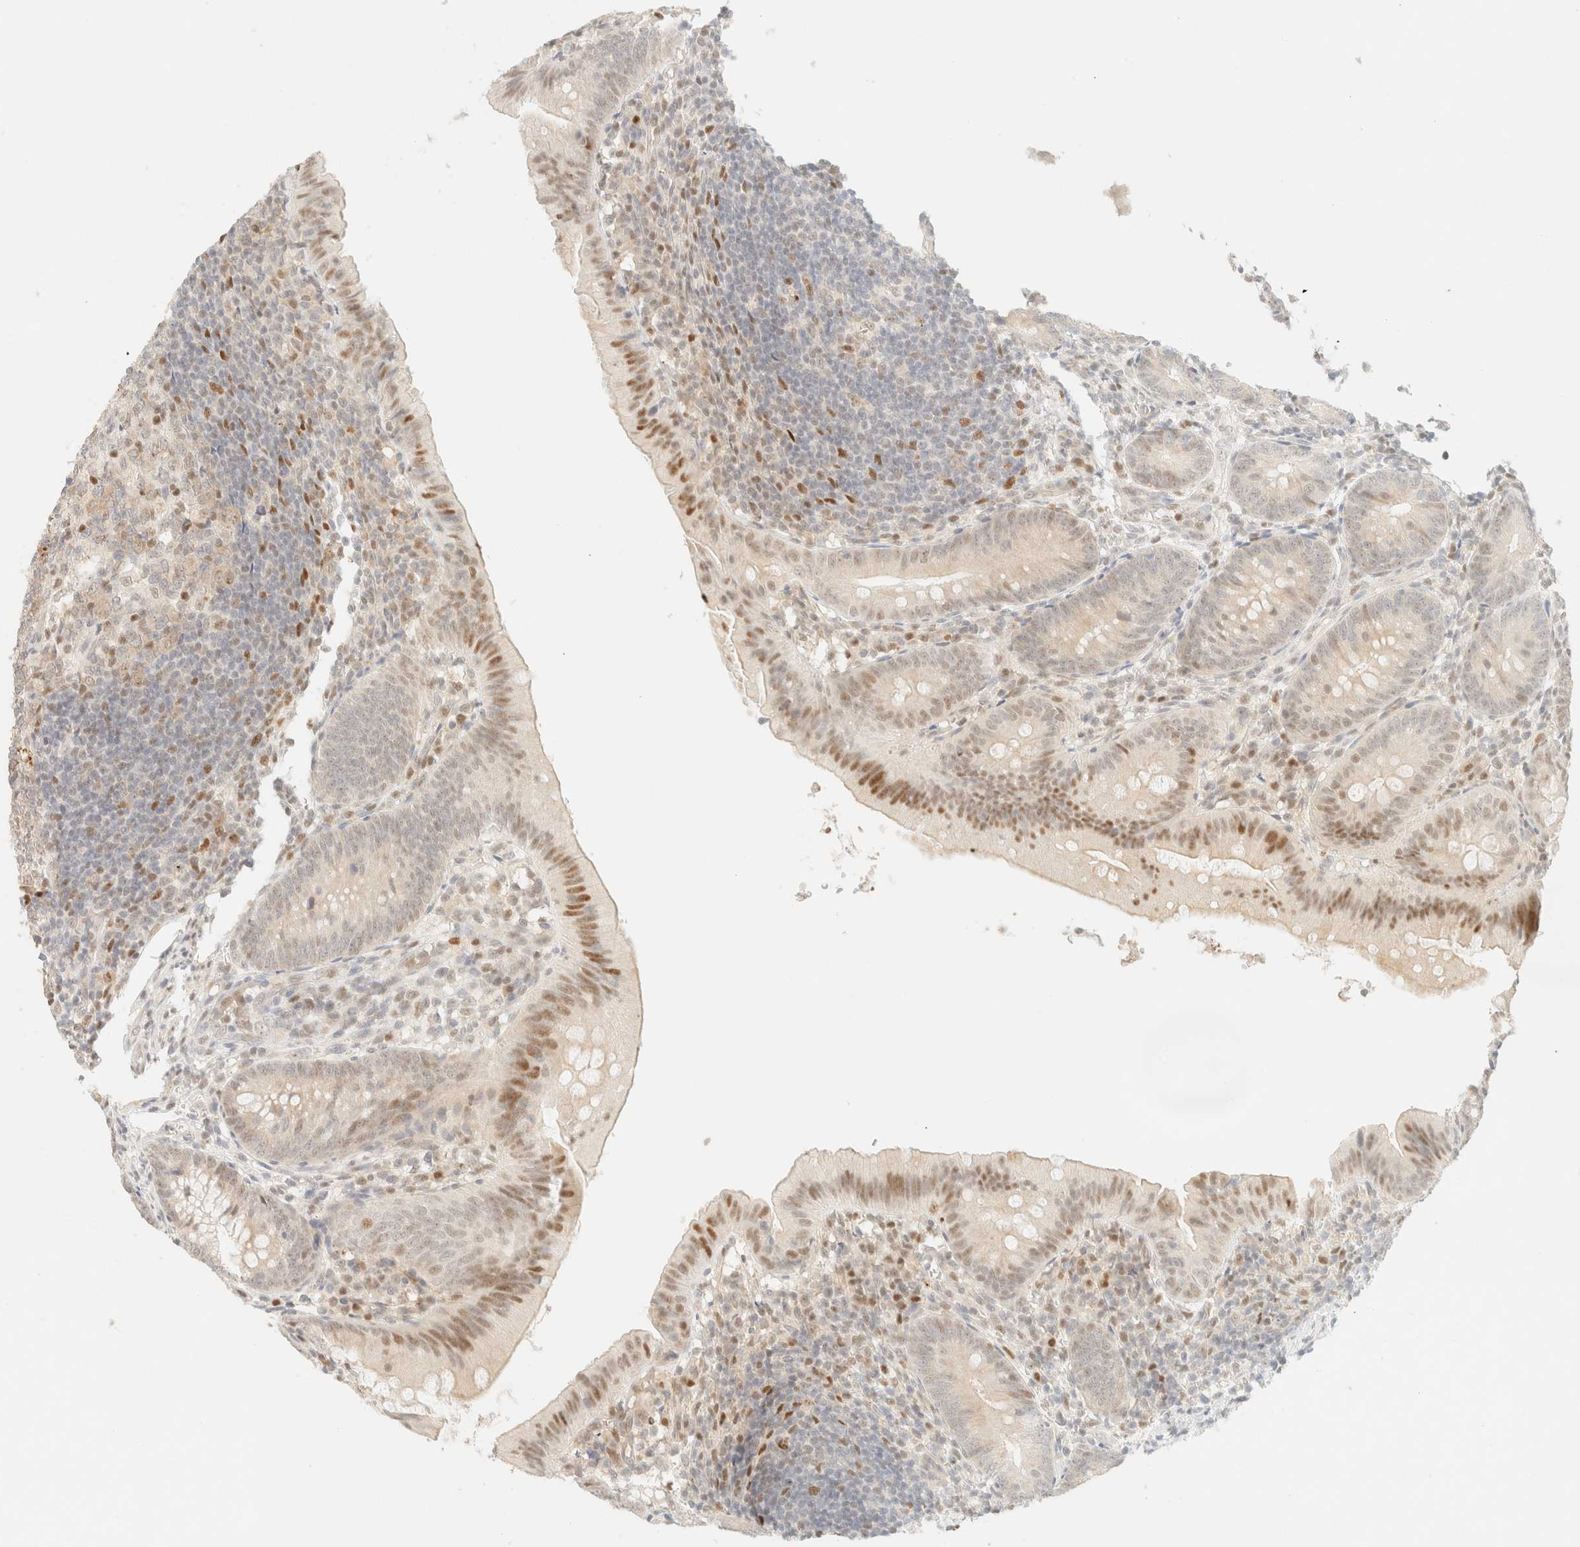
{"staining": {"intensity": "moderate", "quantity": "25%-75%", "location": "nuclear"}, "tissue": "appendix", "cell_type": "Glandular cells", "image_type": "normal", "snomed": [{"axis": "morphology", "description": "Normal tissue, NOS"}, {"axis": "topography", "description": "Appendix"}], "caption": "Immunohistochemistry (IHC) staining of unremarkable appendix, which displays medium levels of moderate nuclear expression in about 25%-75% of glandular cells indicating moderate nuclear protein expression. The staining was performed using DAB (3,3'-diaminobenzidine) (brown) for protein detection and nuclei were counterstained in hematoxylin (blue).", "gene": "TSR1", "patient": {"sex": "male", "age": 1}}